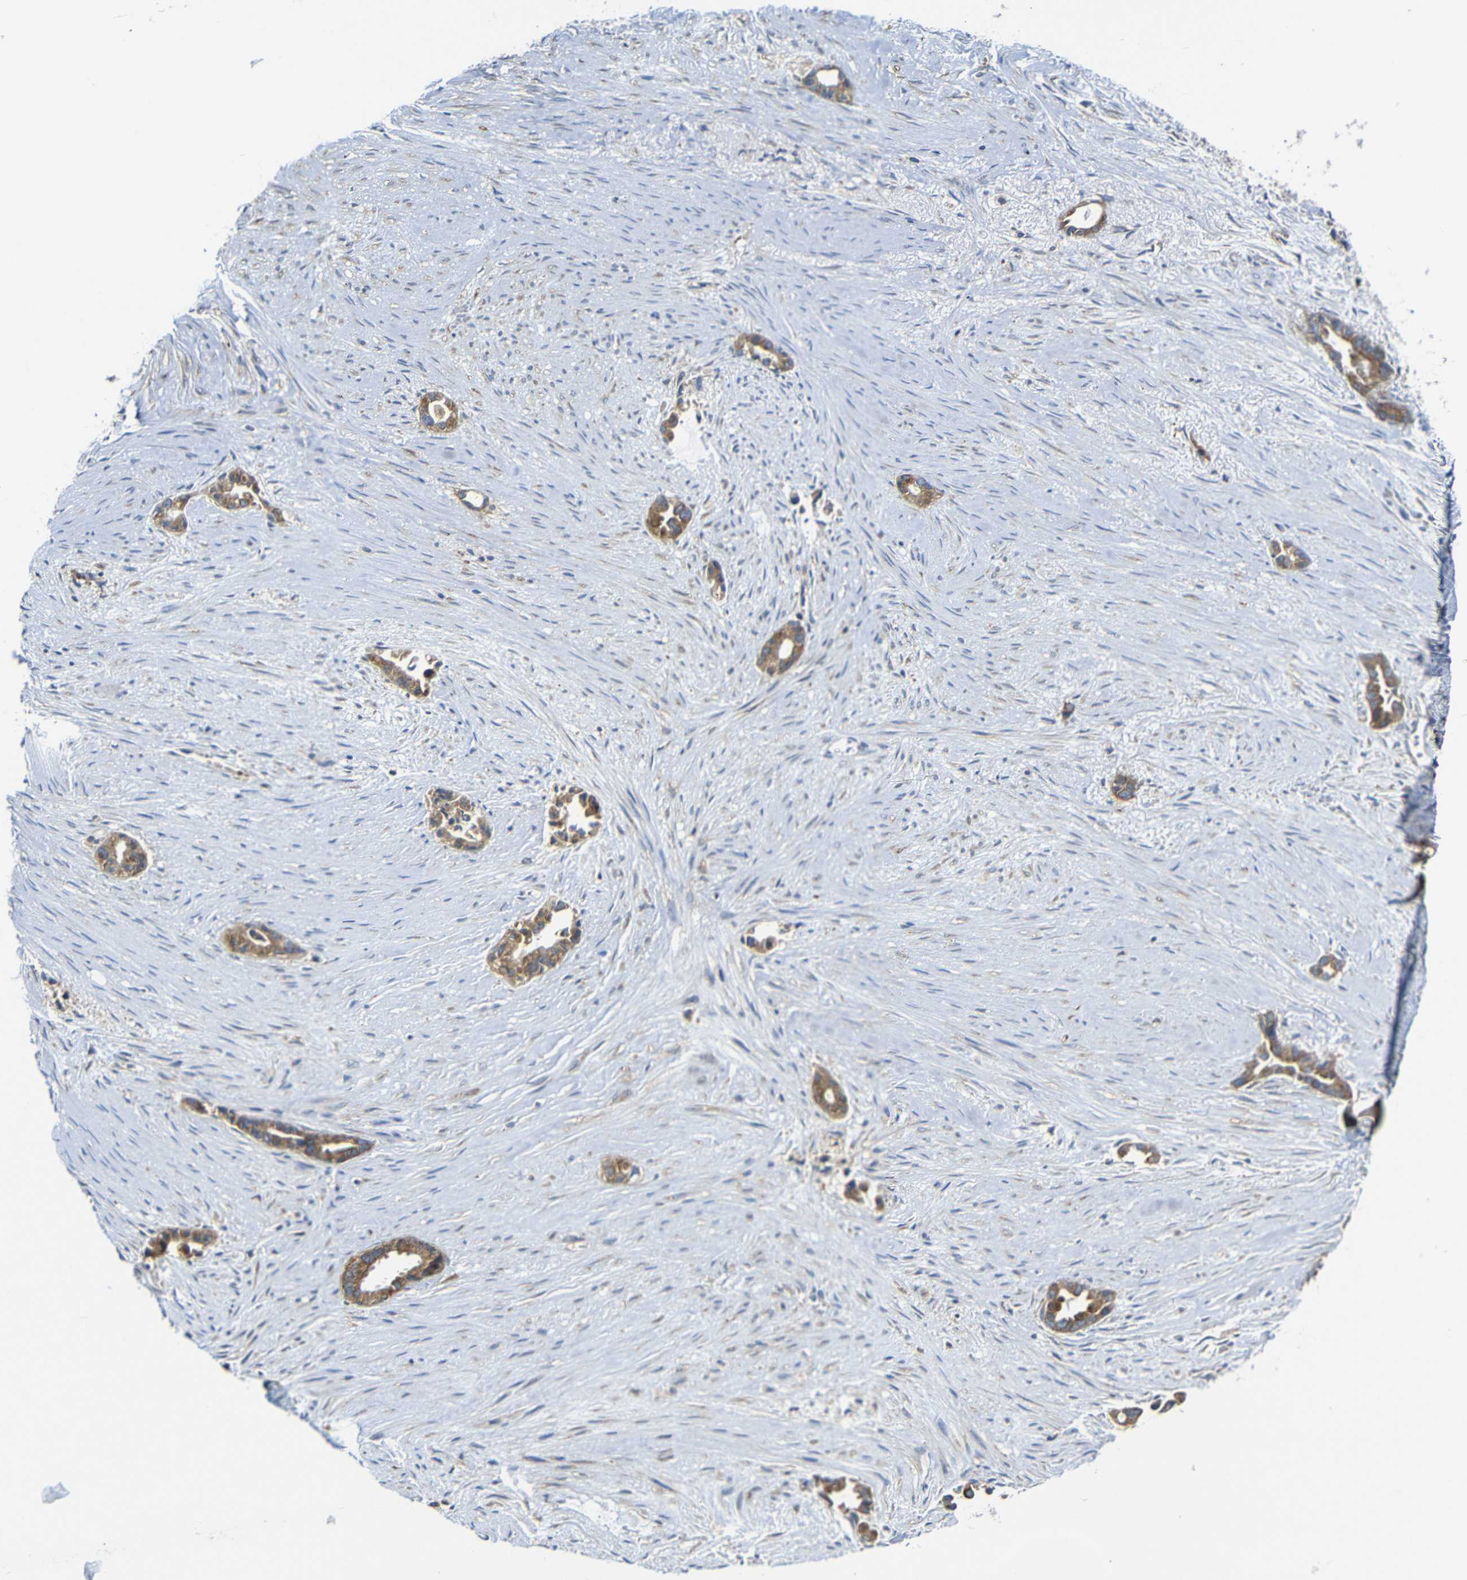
{"staining": {"intensity": "moderate", "quantity": ">75%", "location": "cytoplasmic/membranous"}, "tissue": "liver cancer", "cell_type": "Tumor cells", "image_type": "cancer", "snomed": [{"axis": "morphology", "description": "Cholangiocarcinoma"}, {"axis": "topography", "description": "Liver"}], "caption": "Liver cholangiocarcinoma was stained to show a protein in brown. There is medium levels of moderate cytoplasmic/membranous expression in about >75% of tumor cells. (Stains: DAB in brown, nuclei in blue, Microscopy: brightfield microscopy at high magnification).", "gene": "CLCC1", "patient": {"sex": "female", "age": 55}}